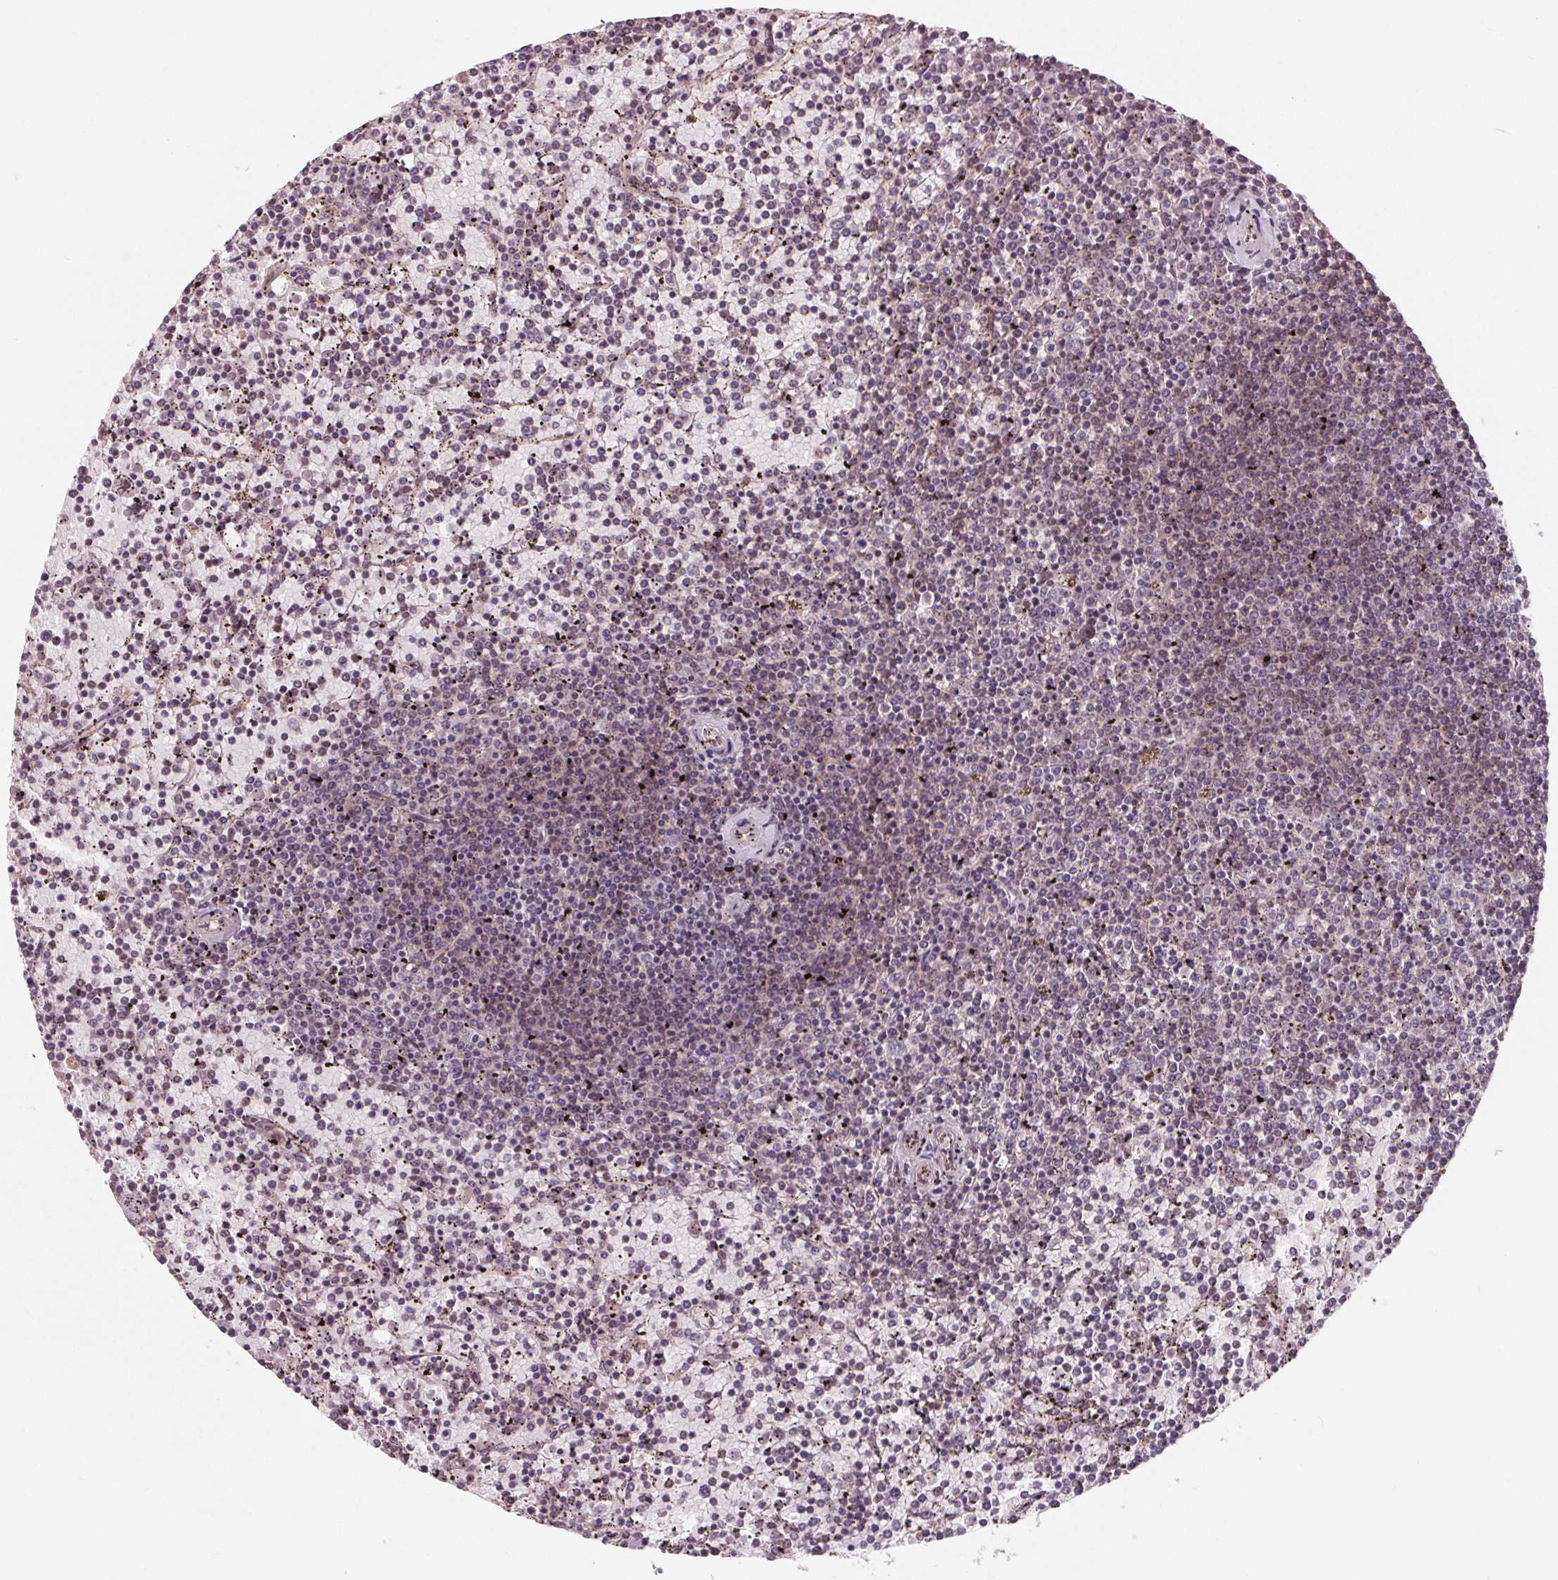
{"staining": {"intensity": "negative", "quantity": "none", "location": "none"}, "tissue": "lymphoma", "cell_type": "Tumor cells", "image_type": "cancer", "snomed": [{"axis": "morphology", "description": "Malignant lymphoma, non-Hodgkin's type, Low grade"}, {"axis": "topography", "description": "Spleen"}], "caption": "Micrograph shows no protein positivity in tumor cells of lymphoma tissue. Nuclei are stained in blue.", "gene": "CSNK1G2", "patient": {"sex": "female", "age": 77}}